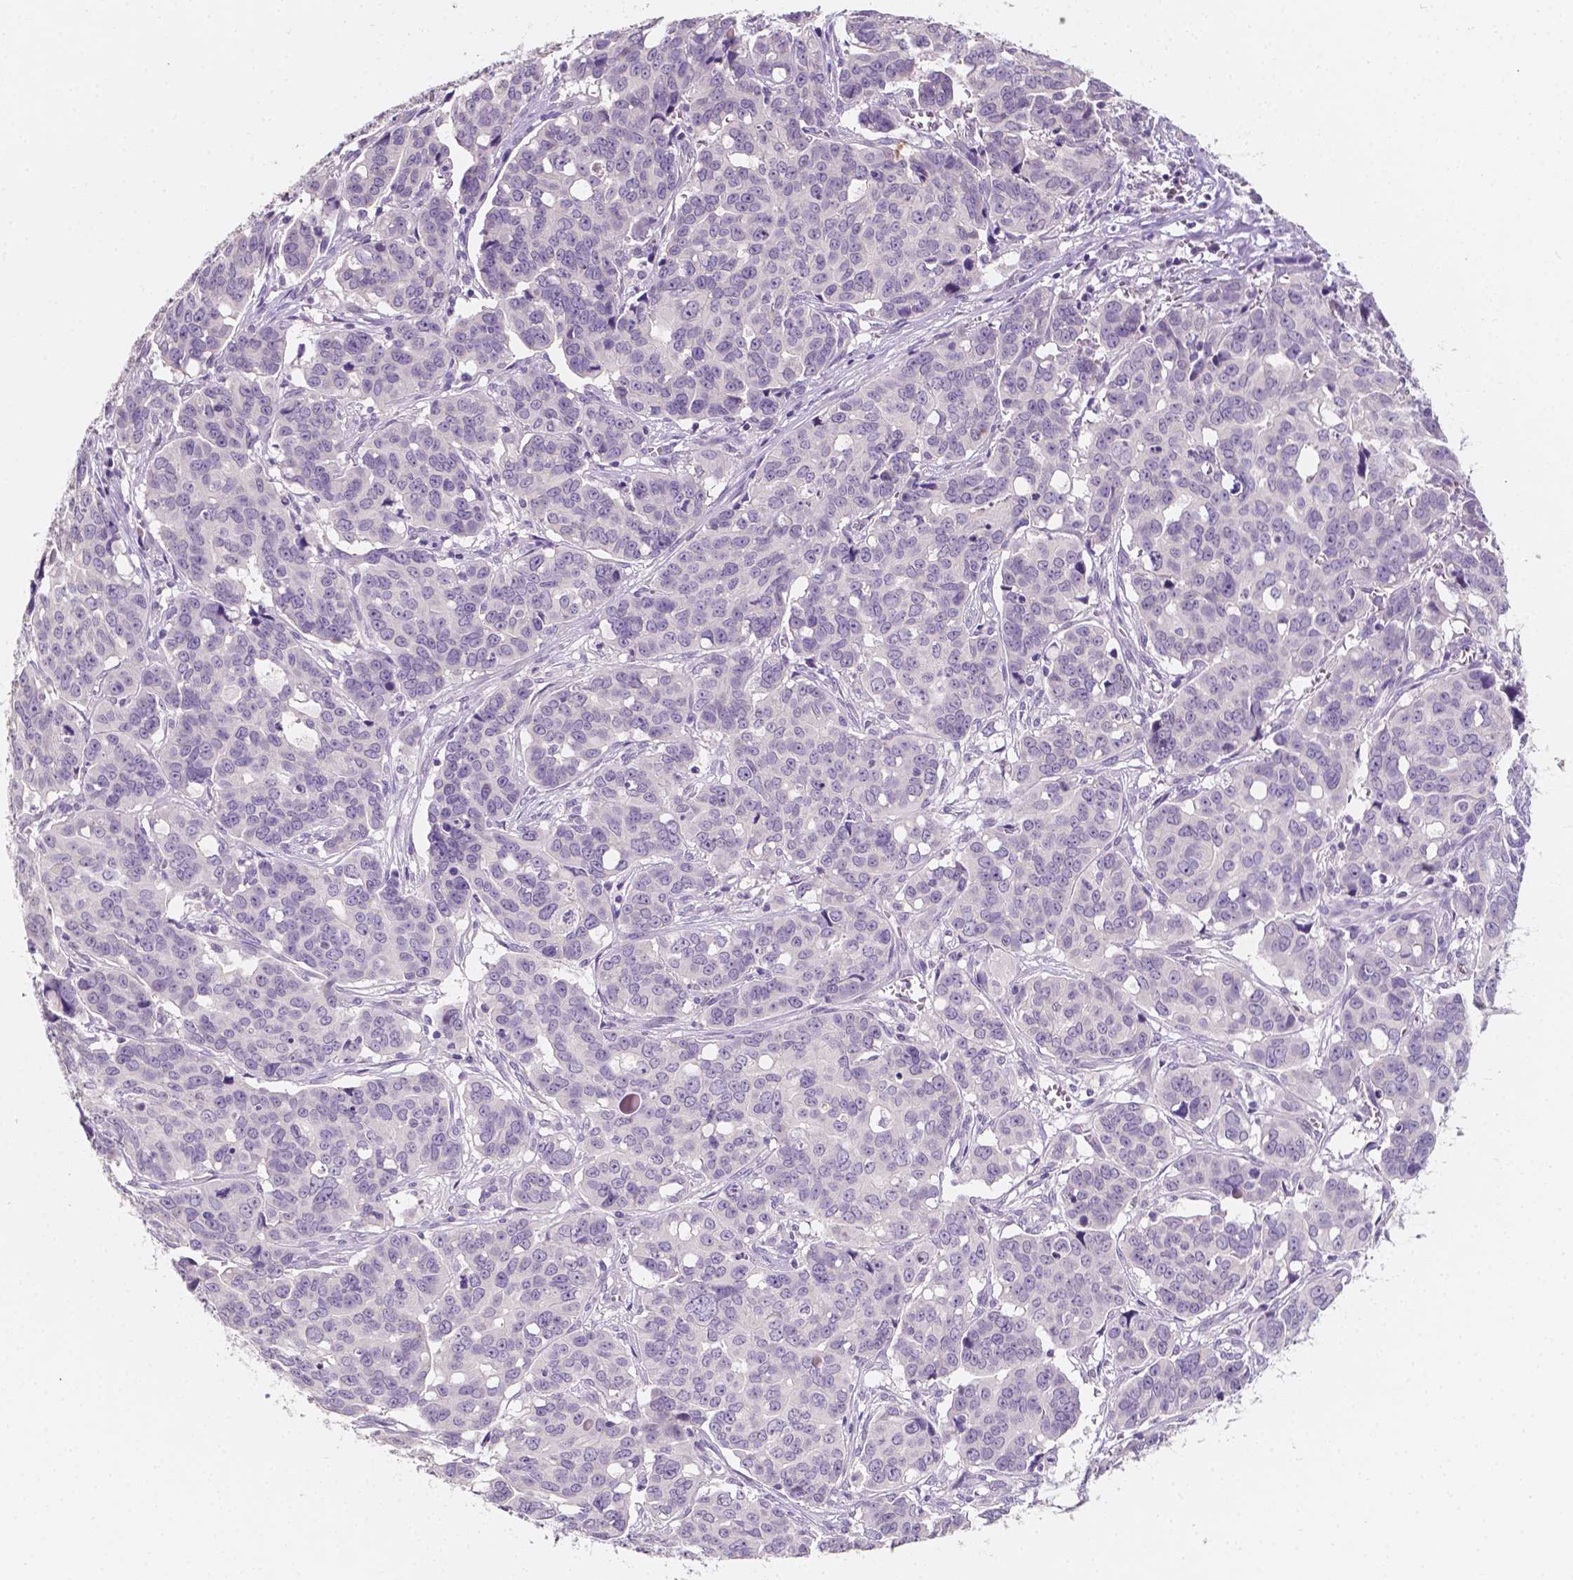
{"staining": {"intensity": "negative", "quantity": "none", "location": "none"}, "tissue": "ovarian cancer", "cell_type": "Tumor cells", "image_type": "cancer", "snomed": [{"axis": "morphology", "description": "Carcinoma, endometroid"}, {"axis": "topography", "description": "Ovary"}], "caption": "Immunohistochemistry (IHC) photomicrograph of neoplastic tissue: ovarian cancer stained with DAB exhibits no significant protein expression in tumor cells.", "gene": "TAL1", "patient": {"sex": "female", "age": 78}}